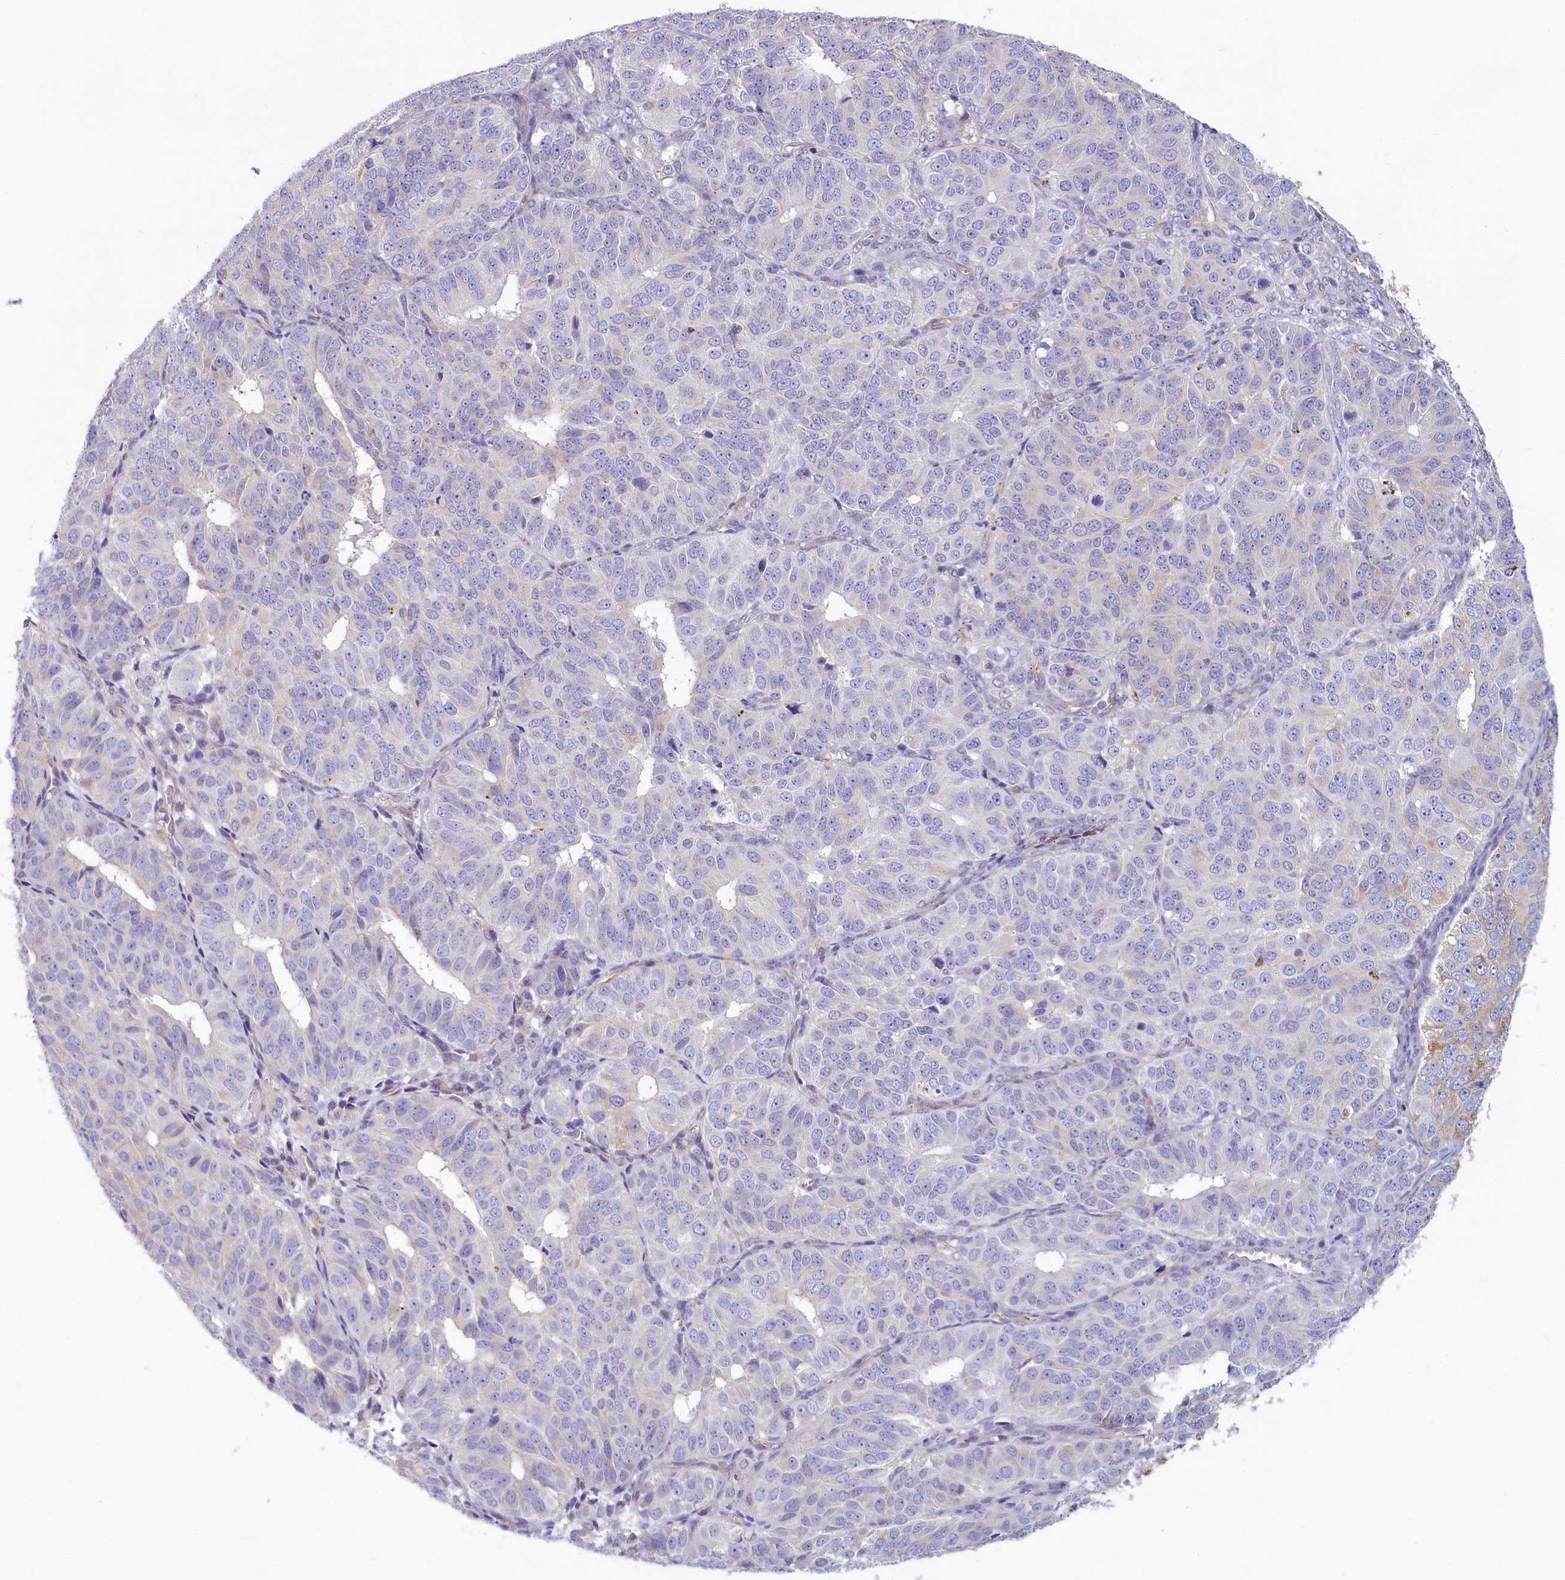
{"staining": {"intensity": "negative", "quantity": "none", "location": "none"}, "tissue": "ovarian cancer", "cell_type": "Tumor cells", "image_type": "cancer", "snomed": [{"axis": "morphology", "description": "Carcinoma, endometroid"}, {"axis": "topography", "description": "Ovary"}], "caption": "This is an immunohistochemistry (IHC) histopathology image of human ovarian cancer (endometroid carcinoma). There is no staining in tumor cells.", "gene": "LMOD3", "patient": {"sex": "female", "age": 51}}